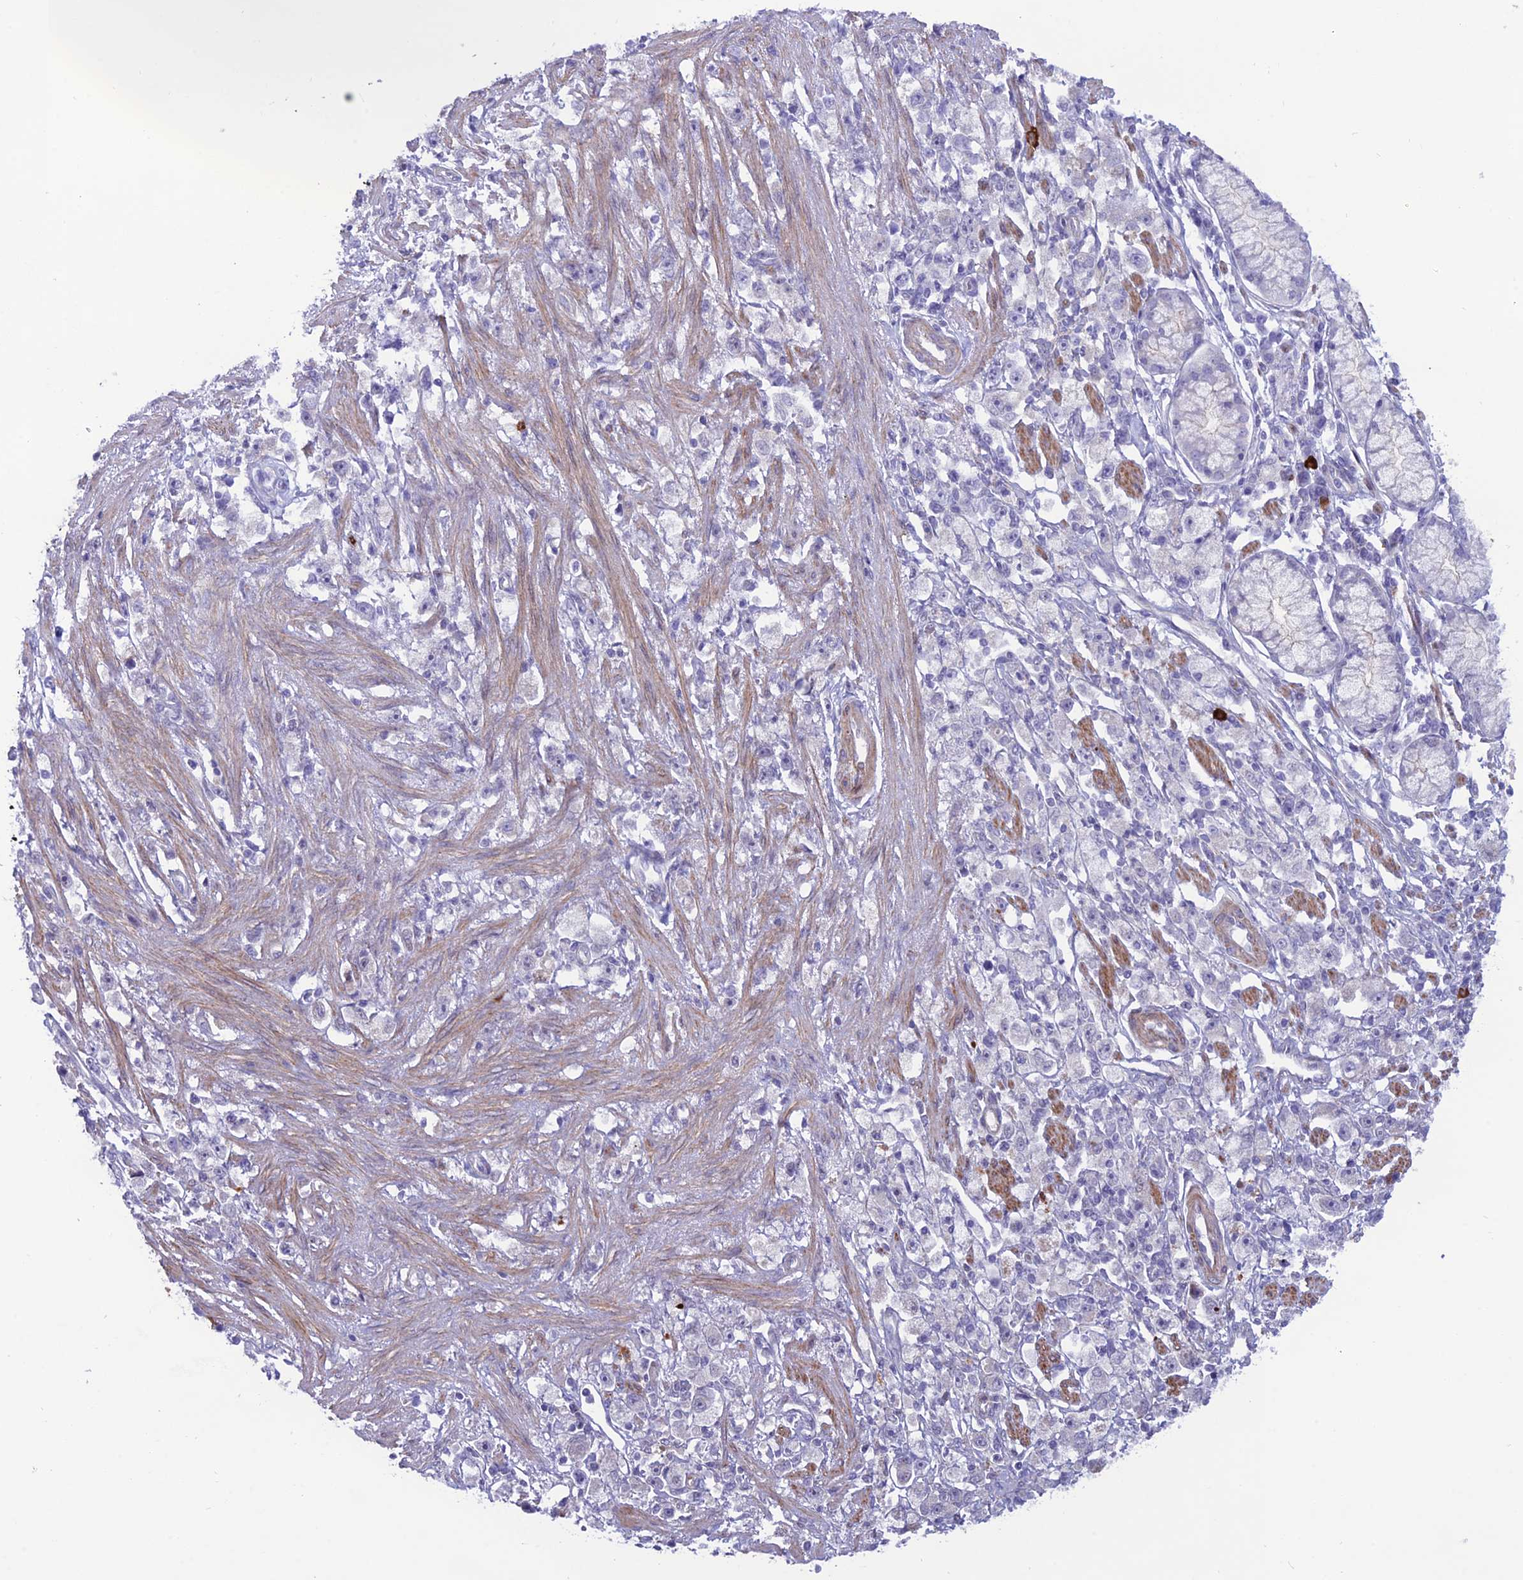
{"staining": {"intensity": "negative", "quantity": "none", "location": "none"}, "tissue": "stomach cancer", "cell_type": "Tumor cells", "image_type": "cancer", "snomed": [{"axis": "morphology", "description": "Adenocarcinoma, NOS"}, {"axis": "topography", "description": "Stomach"}], "caption": "The micrograph shows no significant staining in tumor cells of stomach cancer (adenocarcinoma).", "gene": "COL6A6", "patient": {"sex": "female", "age": 59}}